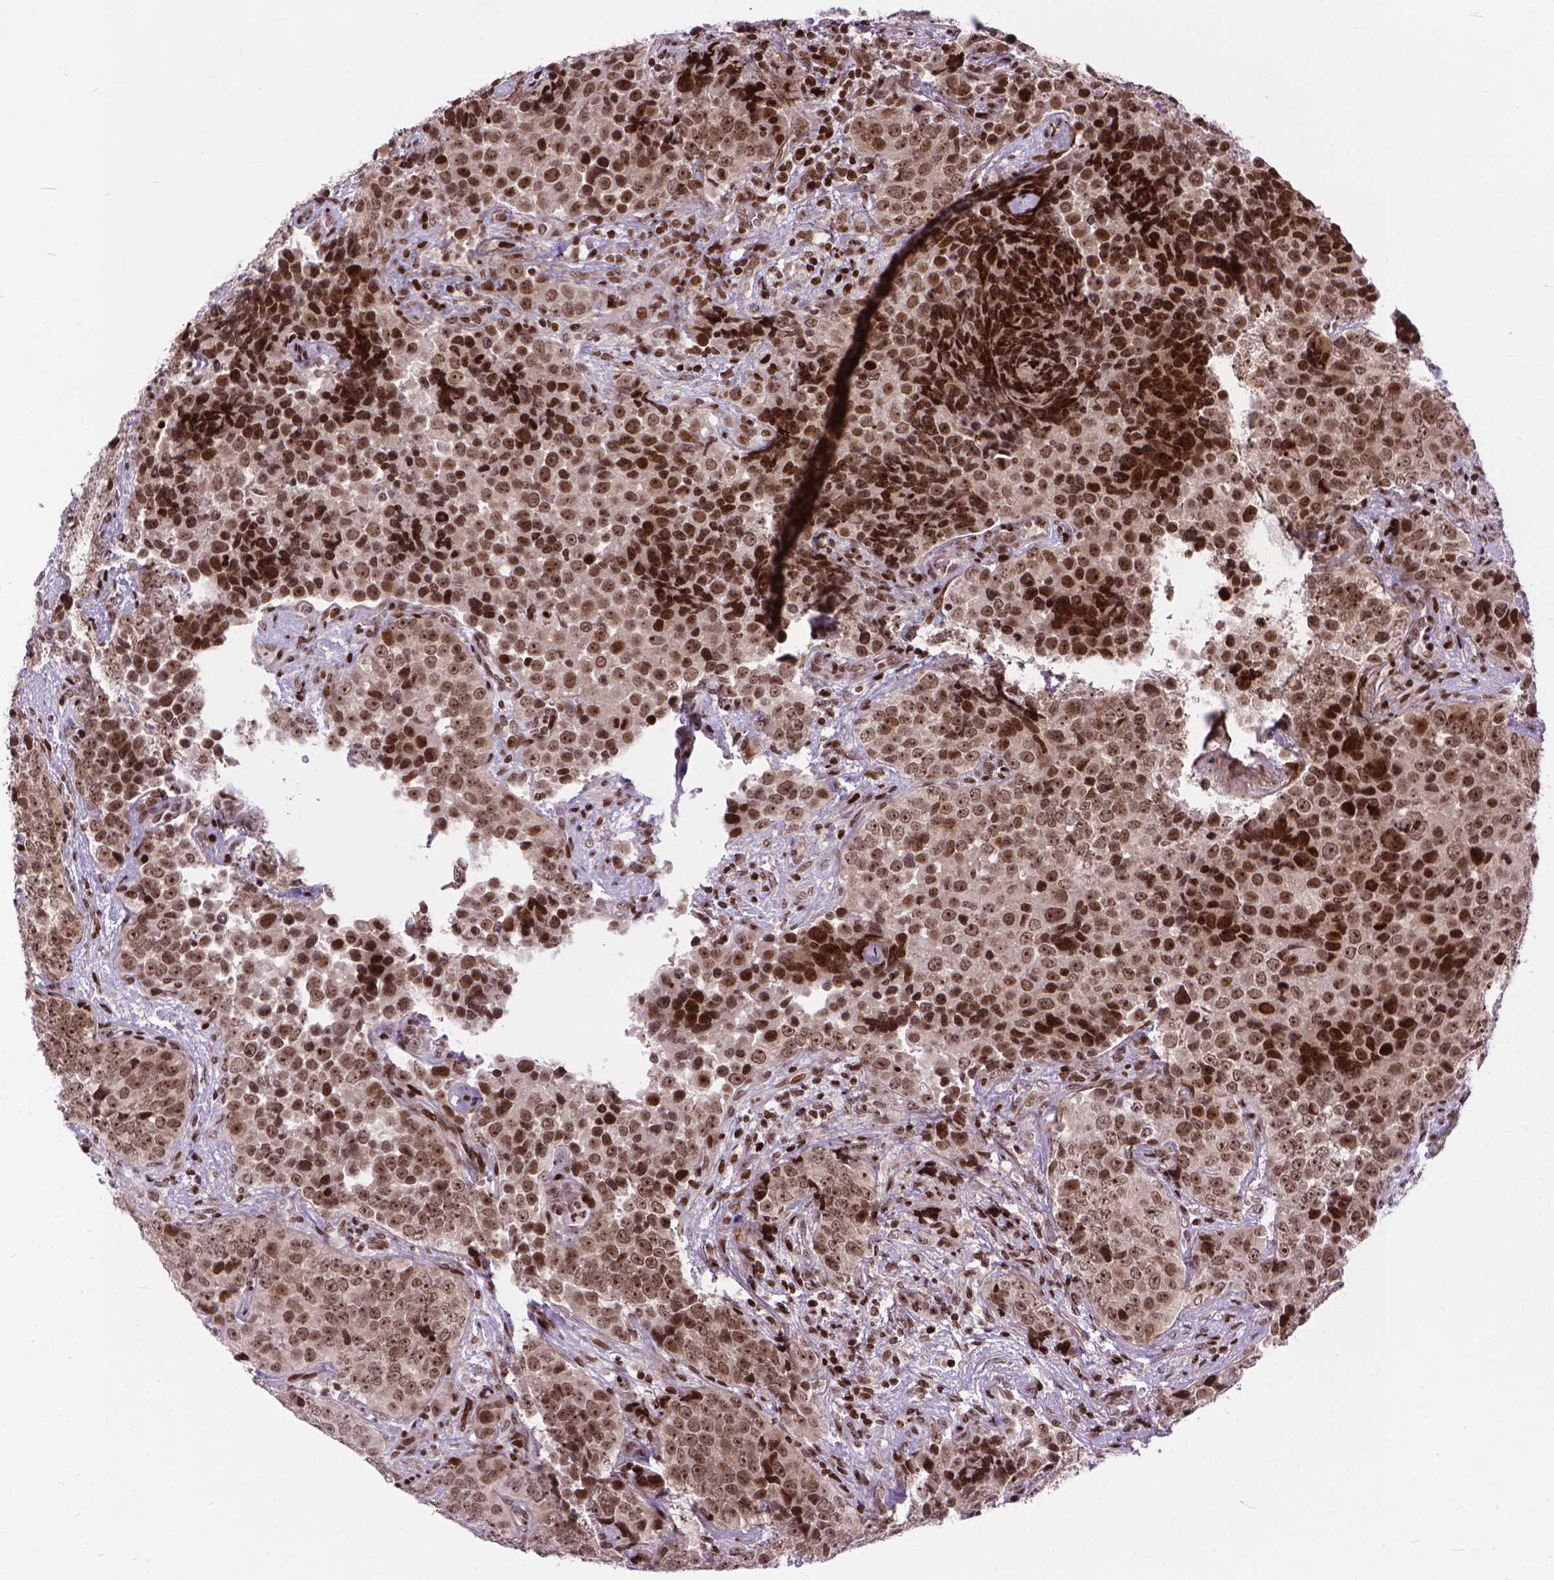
{"staining": {"intensity": "moderate", "quantity": ">75%", "location": "nuclear"}, "tissue": "urothelial cancer", "cell_type": "Tumor cells", "image_type": "cancer", "snomed": [{"axis": "morphology", "description": "Urothelial carcinoma, NOS"}, {"axis": "topography", "description": "Urinary bladder"}], "caption": "IHC of human transitional cell carcinoma displays medium levels of moderate nuclear positivity in about >75% of tumor cells.", "gene": "AMER1", "patient": {"sex": "male", "age": 52}}